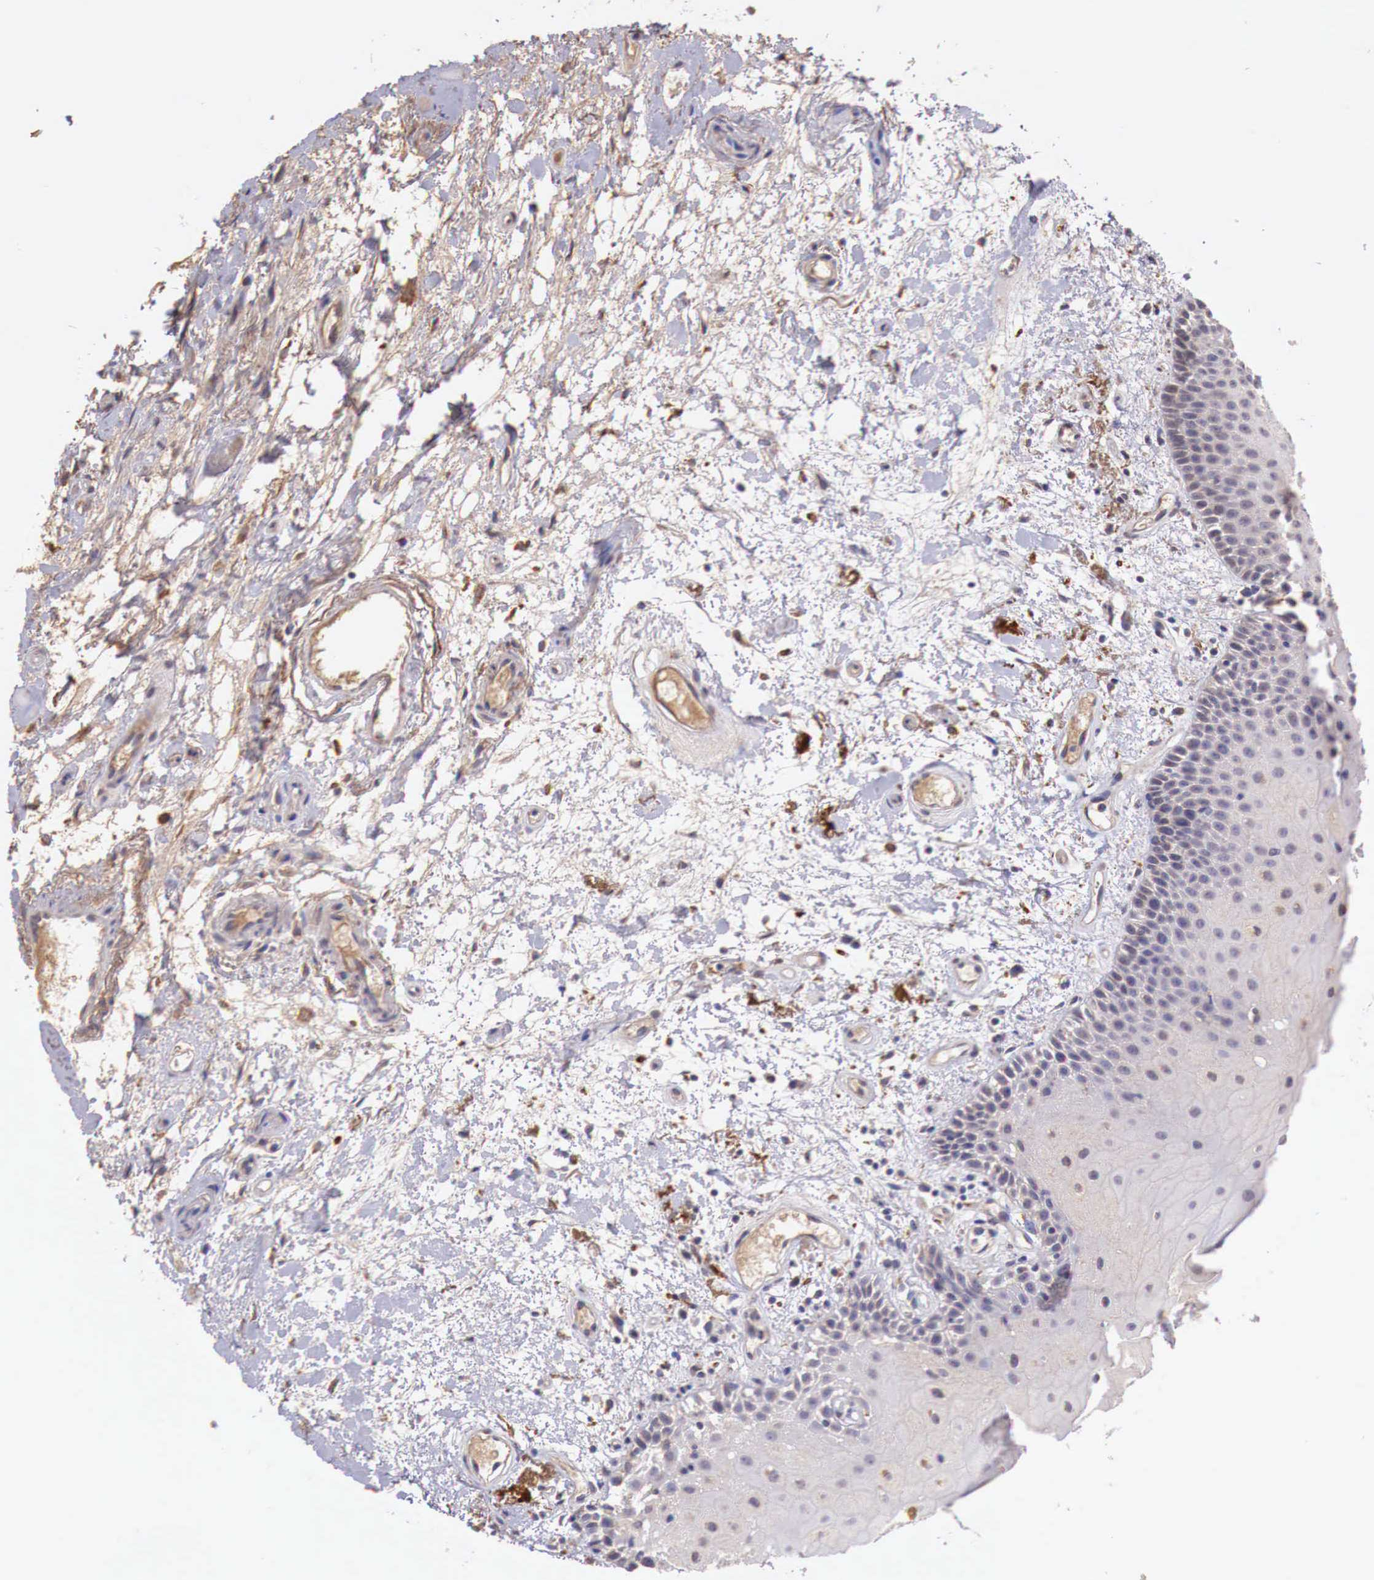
{"staining": {"intensity": "weak", "quantity": "<25%", "location": "cytoplasmic/membranous"}, "tissue": "oral mucosa", "cell_type": "Squamous epithelial cells", "image_type": "normal", "snomed": [{"axis": "morphology", "description": "Normal tissue, NOS"}, {"axis": "topography", "description": "Oral tissue"}], "caption": "Immunohistochemical staining of normal oral mucosa shows no significant positivity in squamous epithelial cells. (Brightfield microscopy of DAB (3,3'-diaminobenzidine) IHC at high magnification).", "gene": "CHRDL1", "patient": {"sex": "female", "age": 79}}